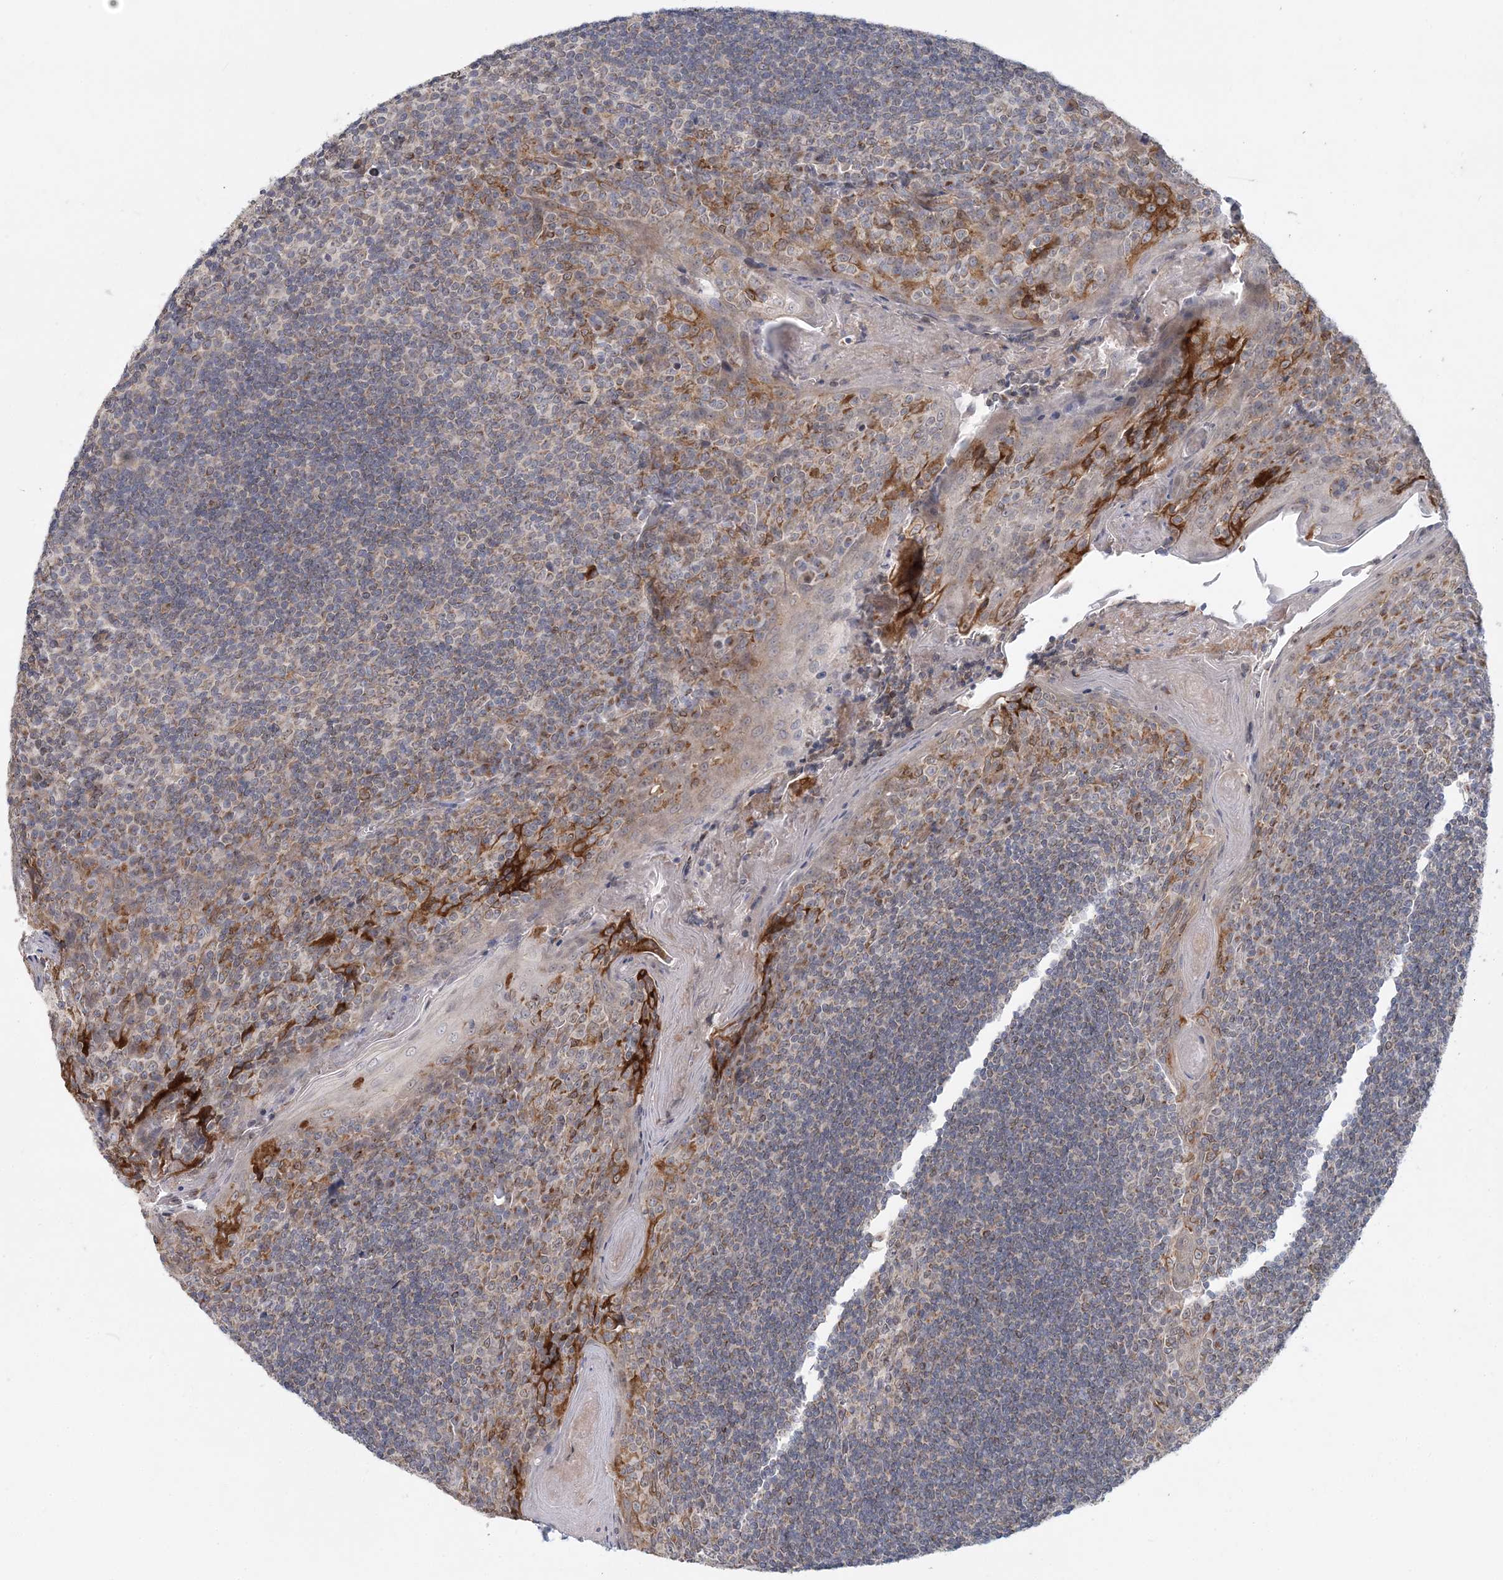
{"staining": {"intensity": "negative", "quantity": "none", "location": "none"}, "tissue": "tonsil", "cell_type": "Germinal center cells", "image_type": "normal", "snomed": [{"axis": "morphology", "description": "Normal tissue, NOS"}, {"axis": "topography", "description": "Tonsil"}], "caption": "This is a histopathology image of immunohistochemistry (IHC) staining of unremarkable tonsil, which shows no staining in germinal center cells.", "gene": "PCYOX1L", "patient": {"sex": "male", "age": 27}}